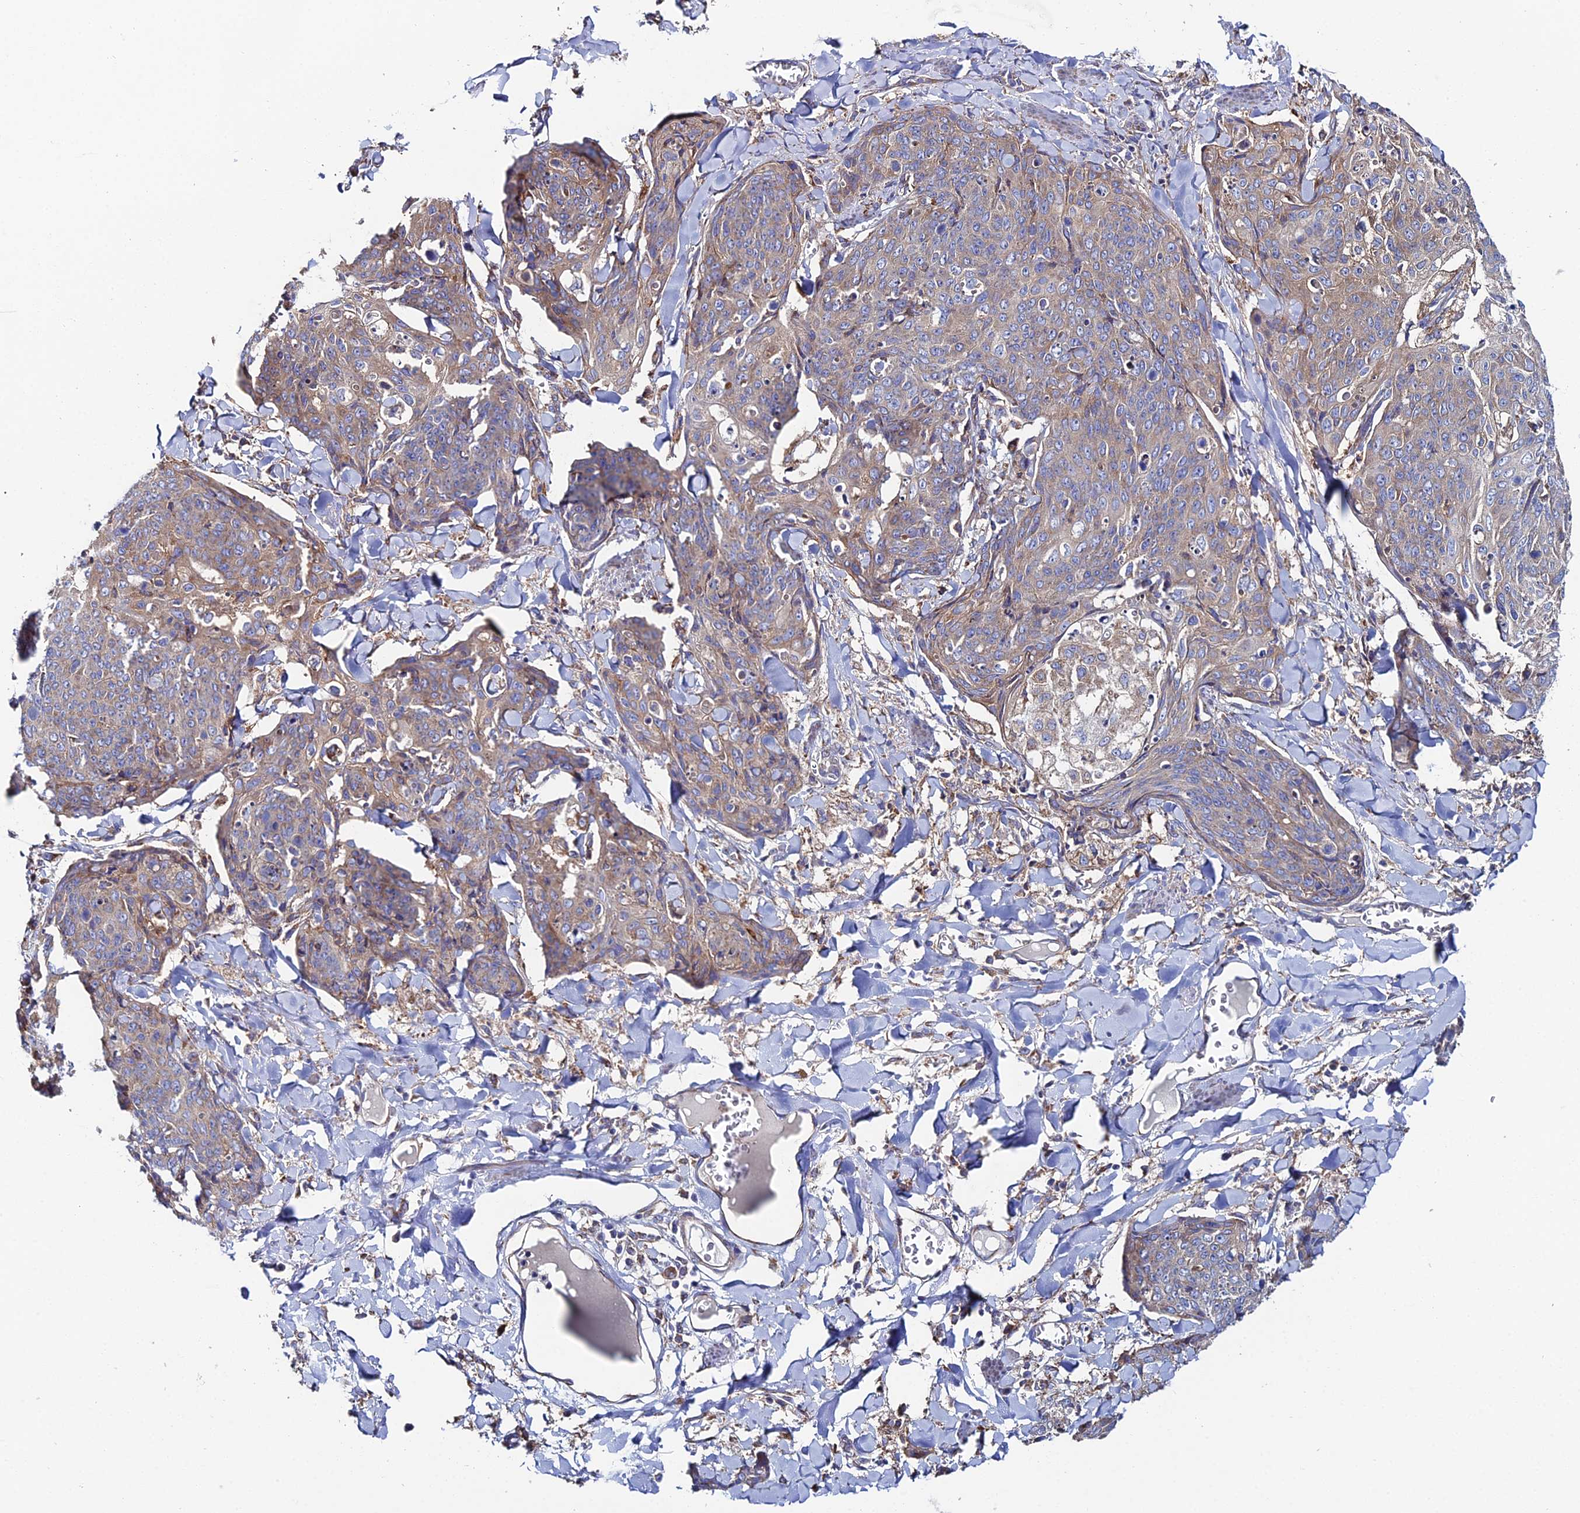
{"staining": {"intensity": "weak", "quantity": "25%-75%", "location": "cytoplasmic/membranous"}, "tissue": "skin cancer", "cell_type": "Tumor cells", "image_type": "cancer", "snomed": [{"axis": "morphology", "description": "Squamous cell carcinoma, NOS"}, {"axis": "topography", "description": "Skin"}, {"axis": "topography", "description": "Vulva"}], "caption": "IHC of skin cancer (squamous cell carcinoma) shows low levels of weak cytoplasmic/membranous expression in approximately 25%-75% of tumor cells. (IHC, brightfield microscopy, high magnification).", "gene": "CLCN3", "patient": {"sex": "female", "age": 85}}